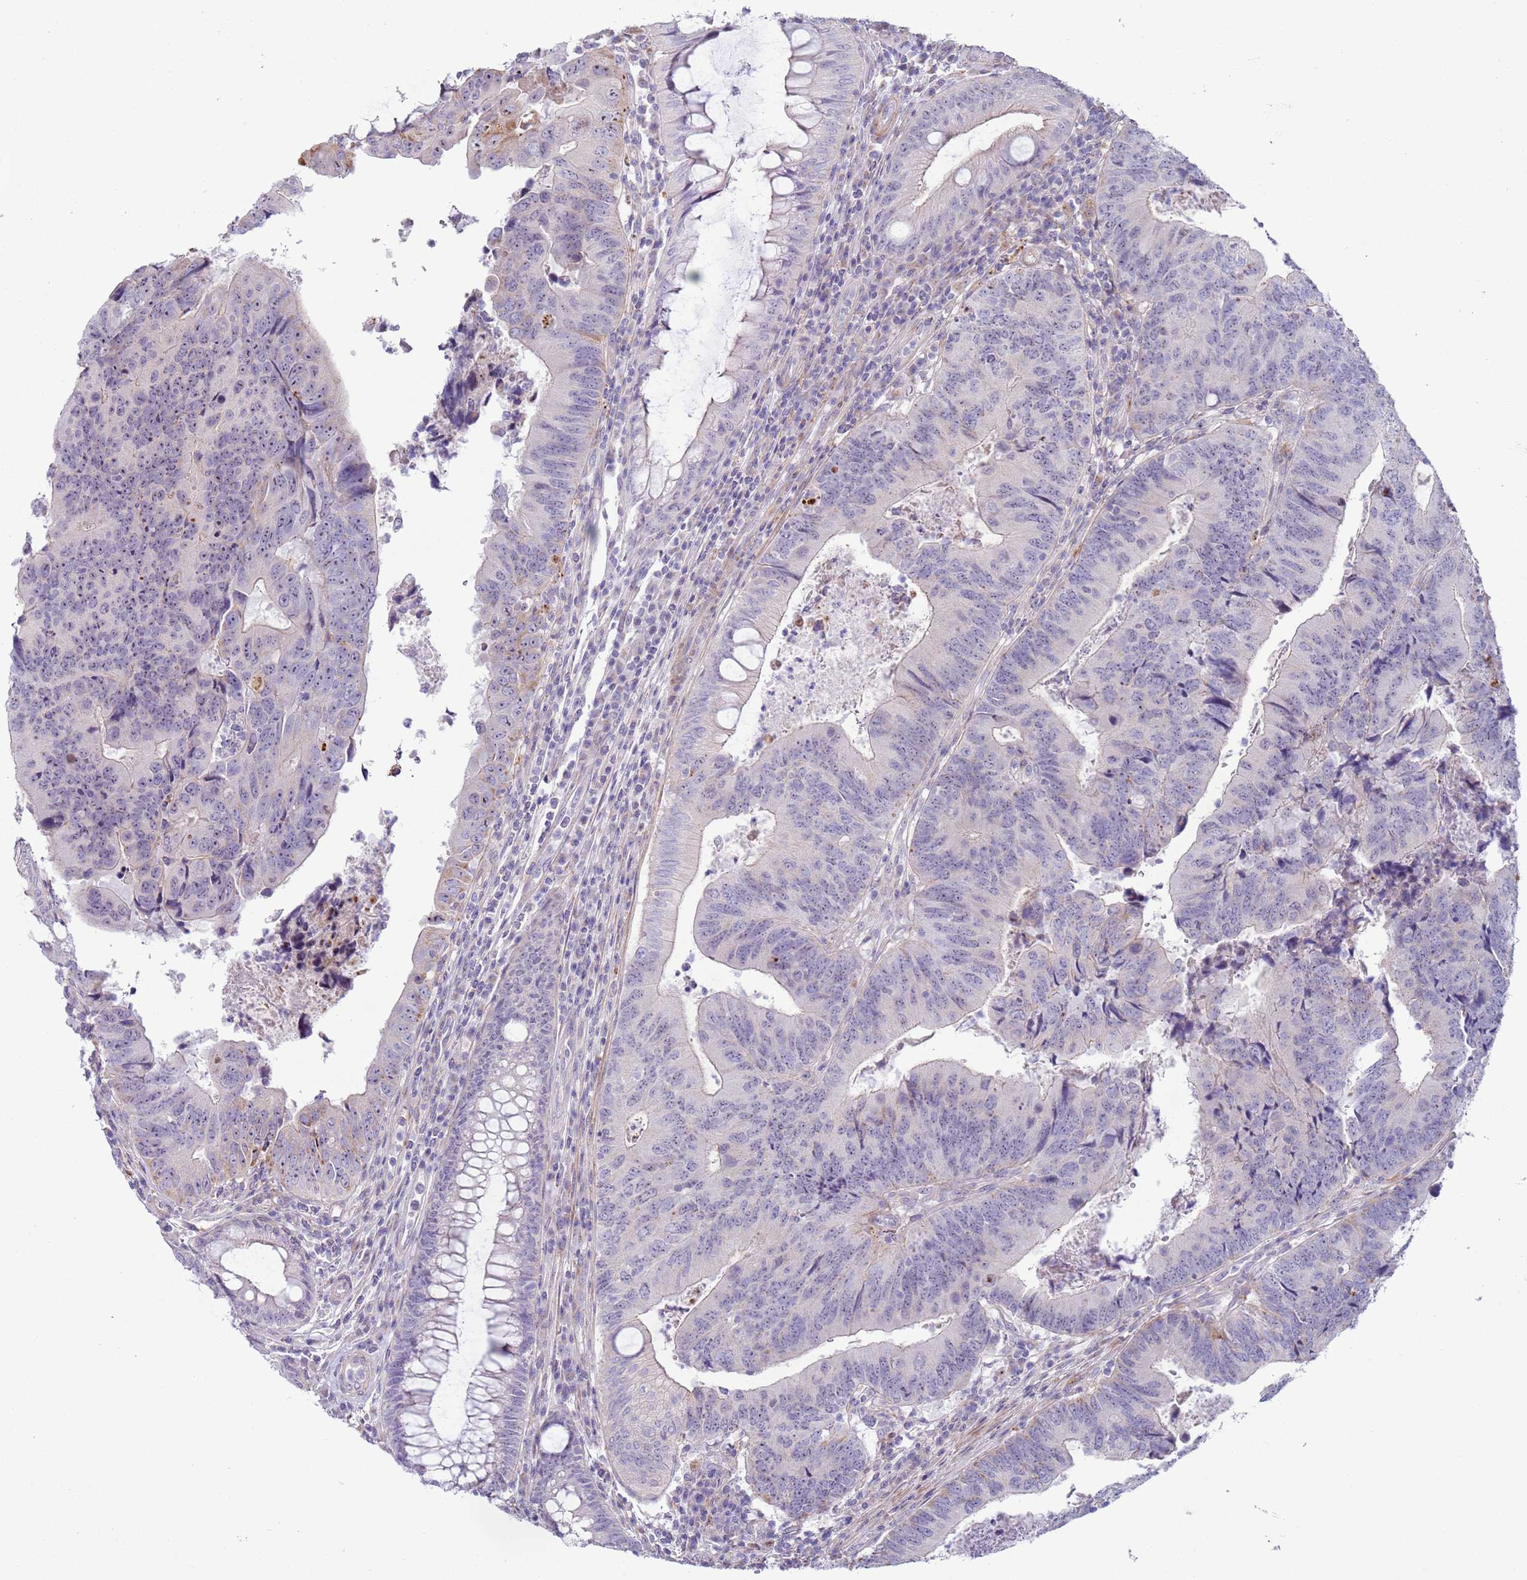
{"staining": {"intensity": "negative", "quantity": "none", "location": "none"}, "tissue": "colorectal cancer", "cell_type": "Tumor cells", "image_type": "cancer", "snomed": [{"axis": "morphology", "description": "Adenocarcinoma, NOS"}, {"axis": "topography", "description": "Colon"}], "caption": "Colorectal cancer (adenocarcinoma) was stained to show a protein in brown. There is no significant expression in tumor cells. Brightfield microscopy of immunohistochemistry stained with DAB (brown) and hematoxylin (blue), captured at high magnification.", "gene": "HEATR1", "patient": {"sex": "female", "age": 67}}